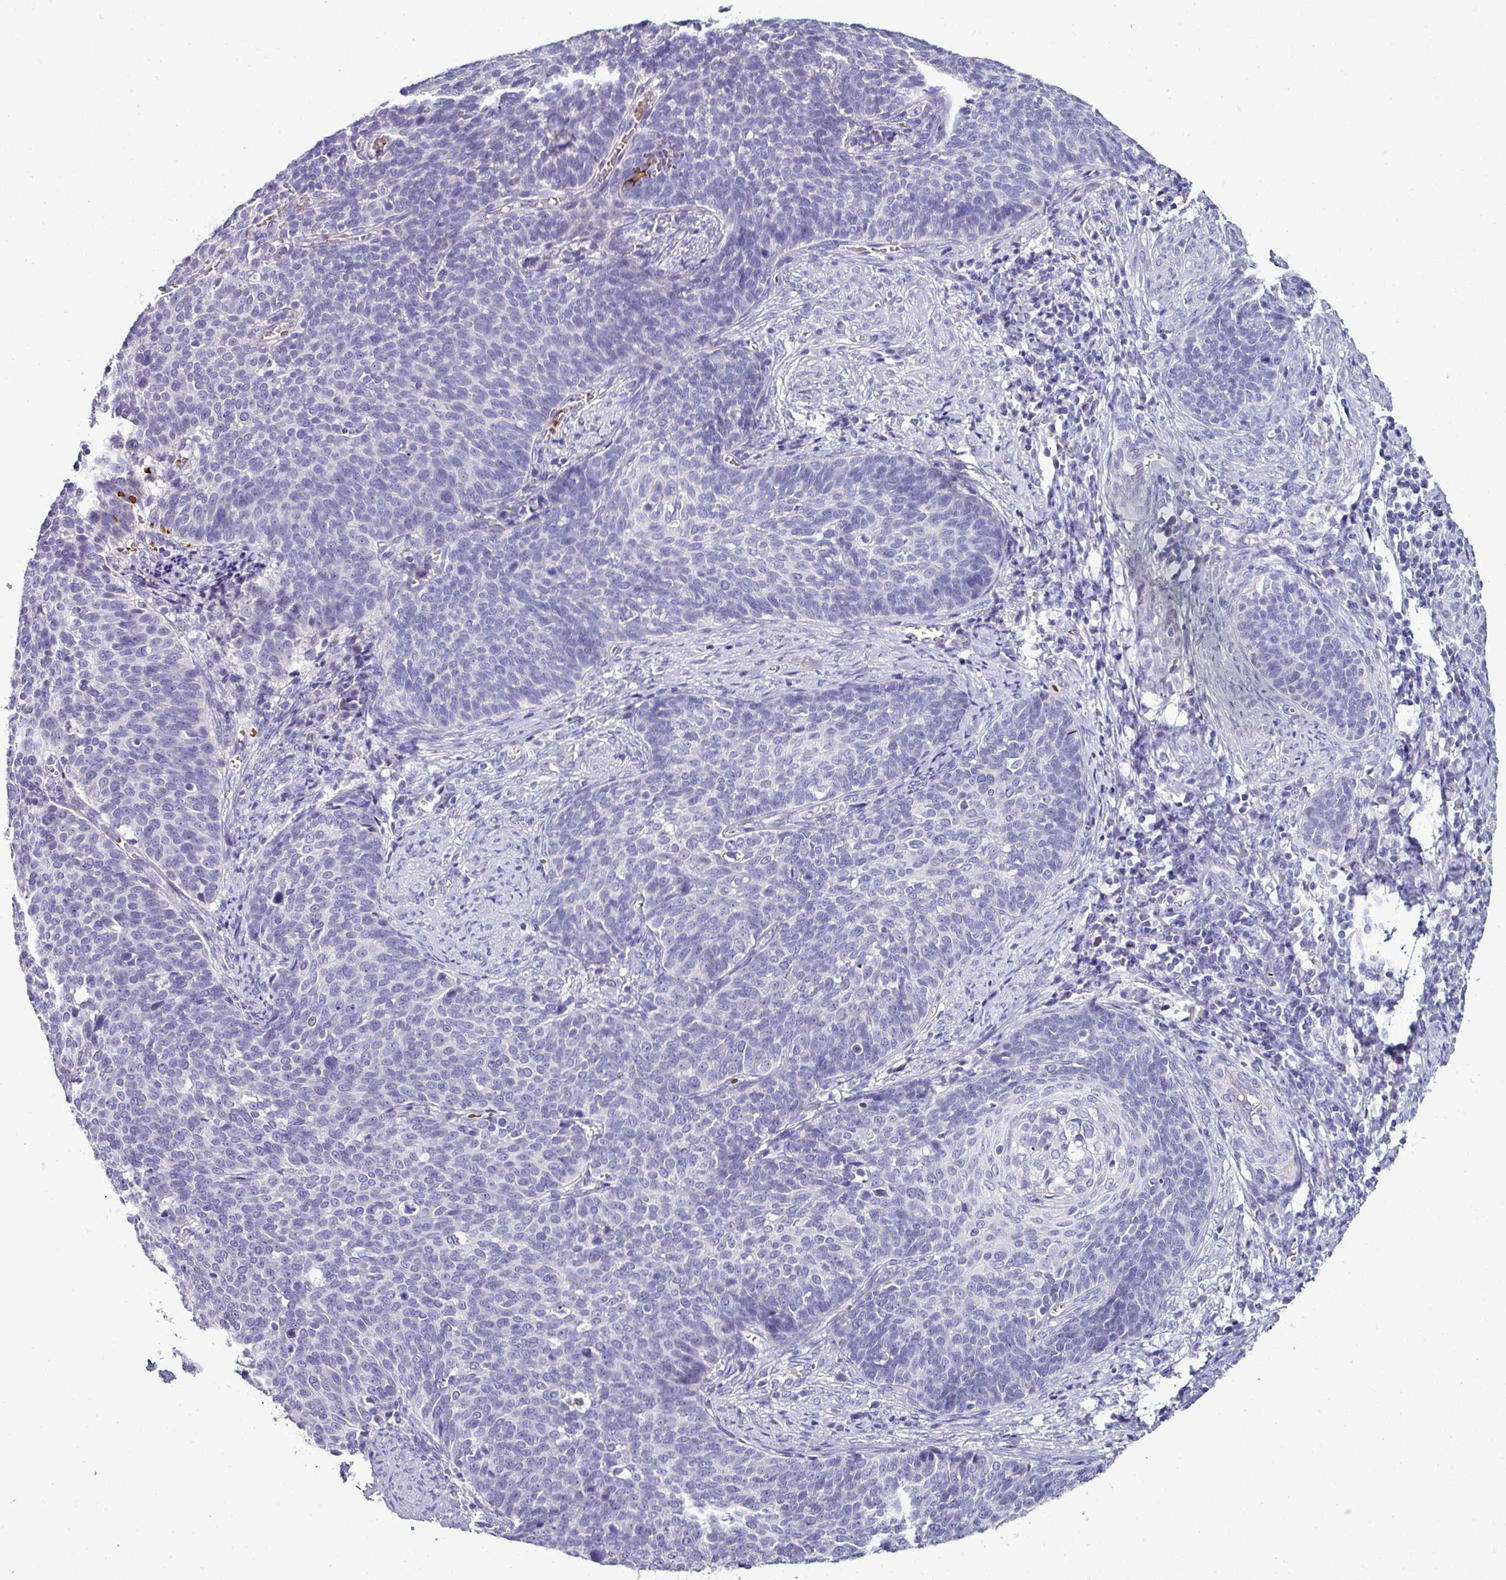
{"staining": {"intensity": "negative", "quantity": "none", "location": "none"}, "tissue": "cervical cancer", "cell_type": "Tumor cells", "image_type": "cancer", "snomed": [{"axis": "morphology", "description": "Normal tissue, NOS"}, {"axis": "morphology", "description": "Squamous cell carcinoma, NOS"}, {"axis": "topography", "description": "Cervix"}], "caption": "An immunohistochemistry (IHC) photomicrograph of cervical cancer is shown. There is no staining in tumor cells of cervical cancer.", "gene": "NAPSA", "patient": {"sex": "female", "age": 39}}